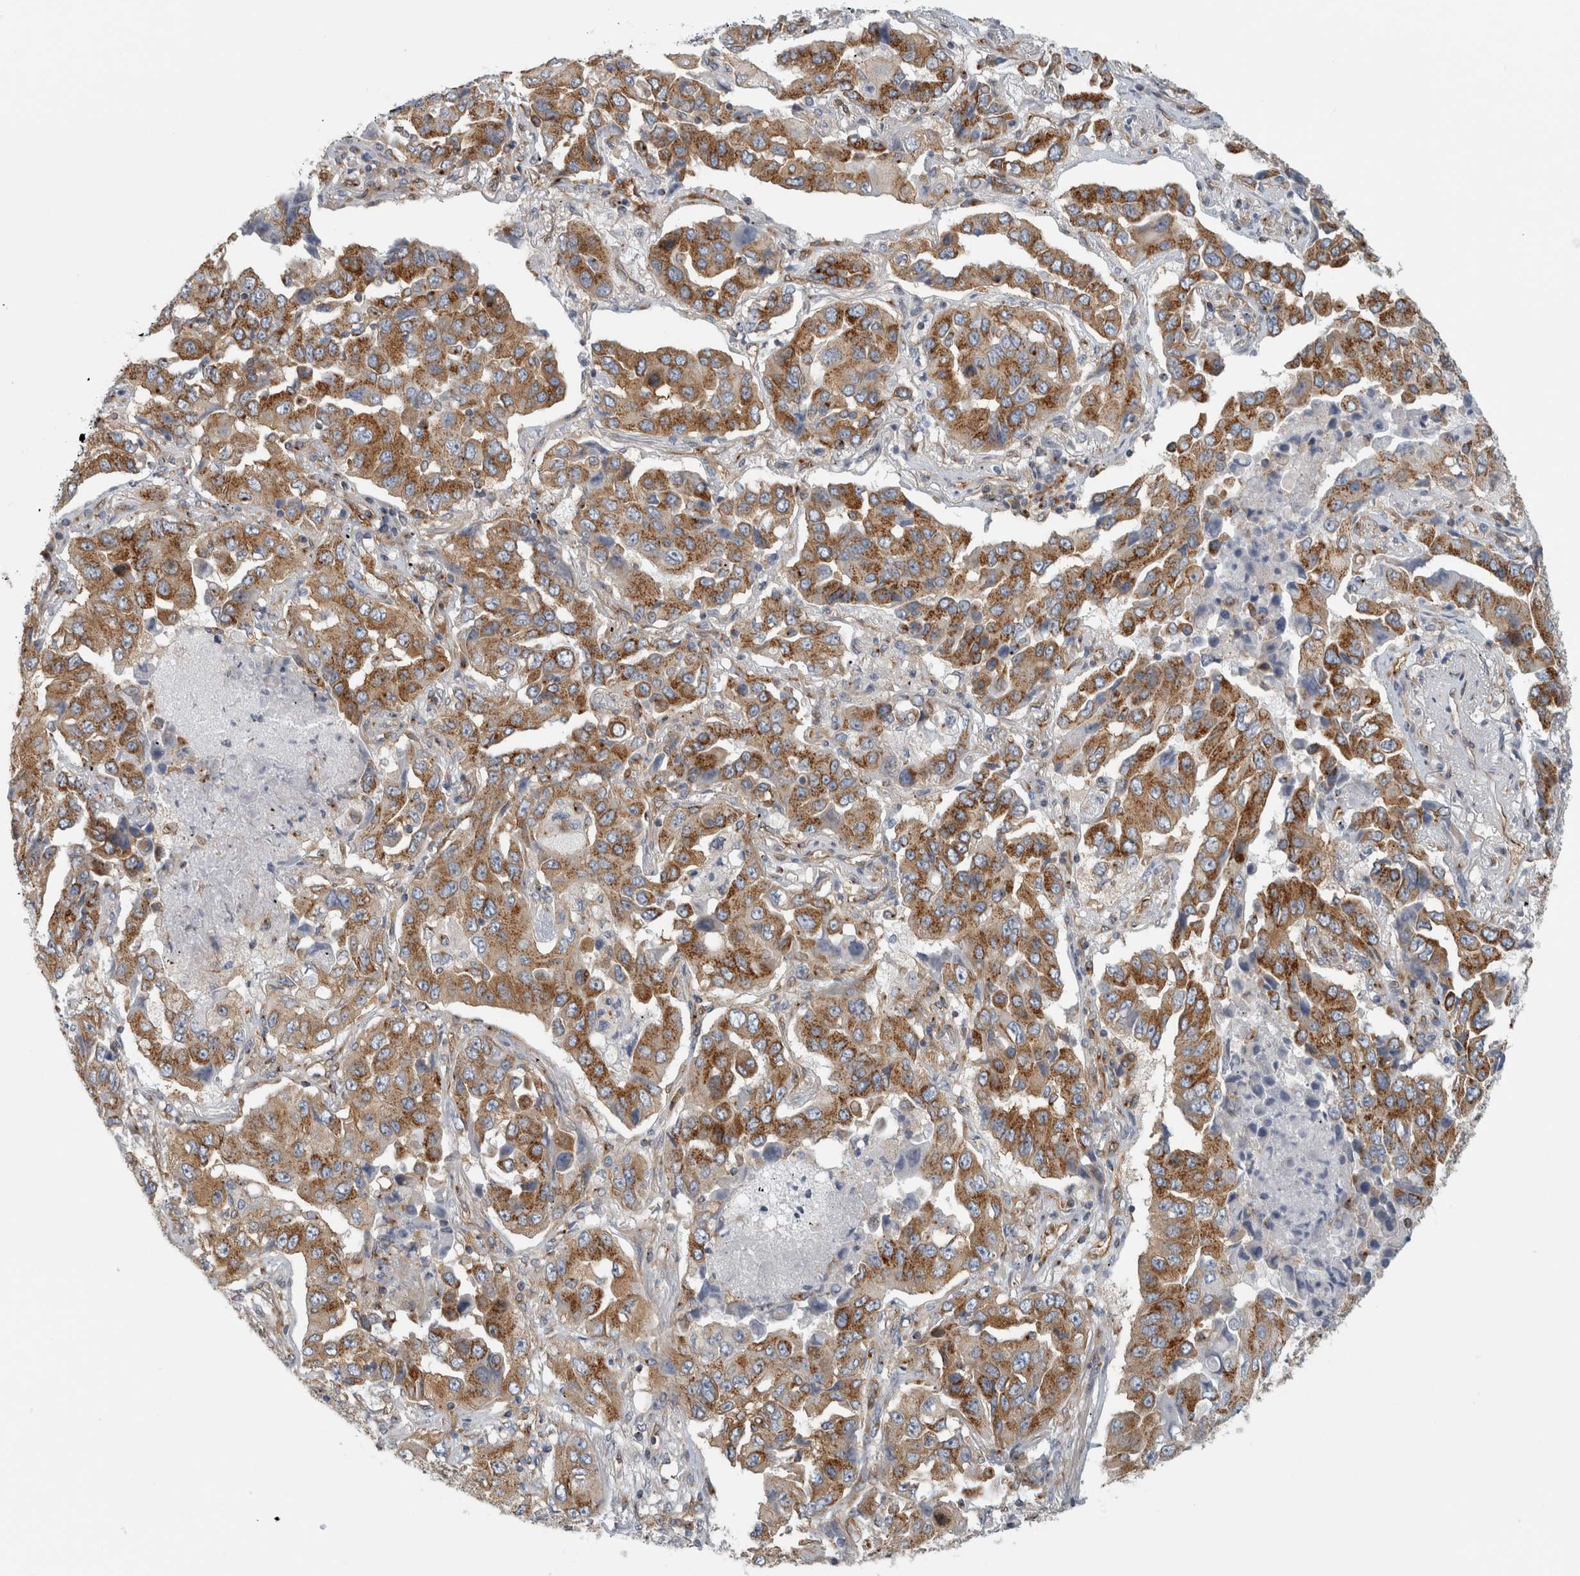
{"staining": {"intensity": "moderate", "quantity": ">75%", "location": "cytoplasmic/membranous"}, "tissue": "lung cancer", "cell_type": "Tumor cells", "image_type": "cancer", "snomed": [{"axis": "morphology", "description": "Adenocarcinoma, NOS"}, {"axis": "topography", "description": "Lung"}], "caption": "An immunohistochemistry image of tumor tissue is shown. Protein staining in brown labels moderate cytoplasmic/membranous positivity in adenocarcinoma (lung) within tumor cells.", "gene": "PEX6", "patient": {"sex": "female", "age": 65}}